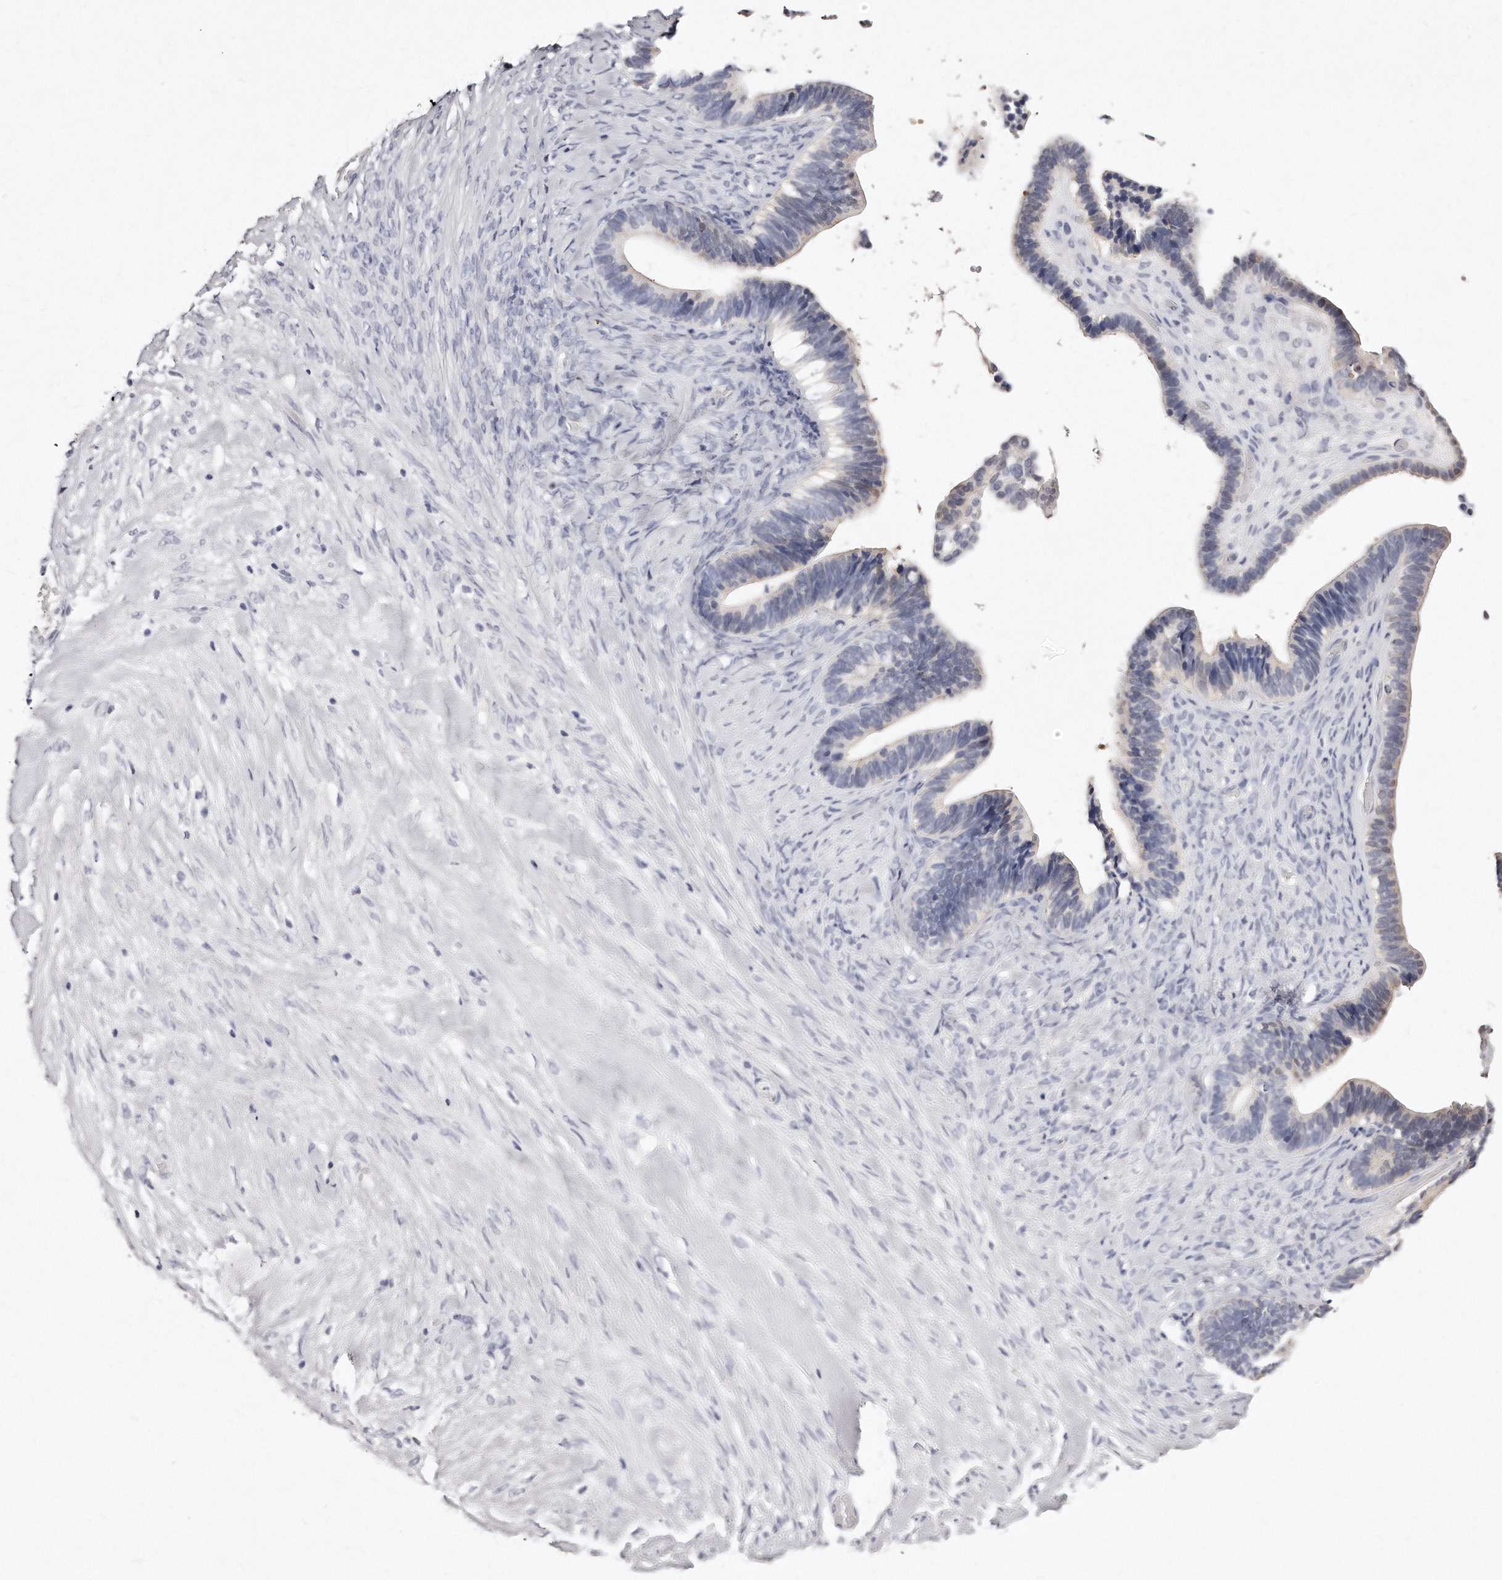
{"staining": {"intensity": "negative", "quantity": "none", "location": "none"}, "tissue": "ovarian cancer", "cell_type": "Tumor cells", "image_type": "cancer", "snomed": [{"axis": "morphology", "description": "Cystadenocarcinoma, serous, NOS"}, {"axis": "topography", "description": "Ovary"}], "caption": "High power microscopy histopathology image of an IHC micrograph of ovarian cancer, revealing no significant expression in tumor cells.", "gene": "GDA", "patient": {"sex": "female", "age": 56}}